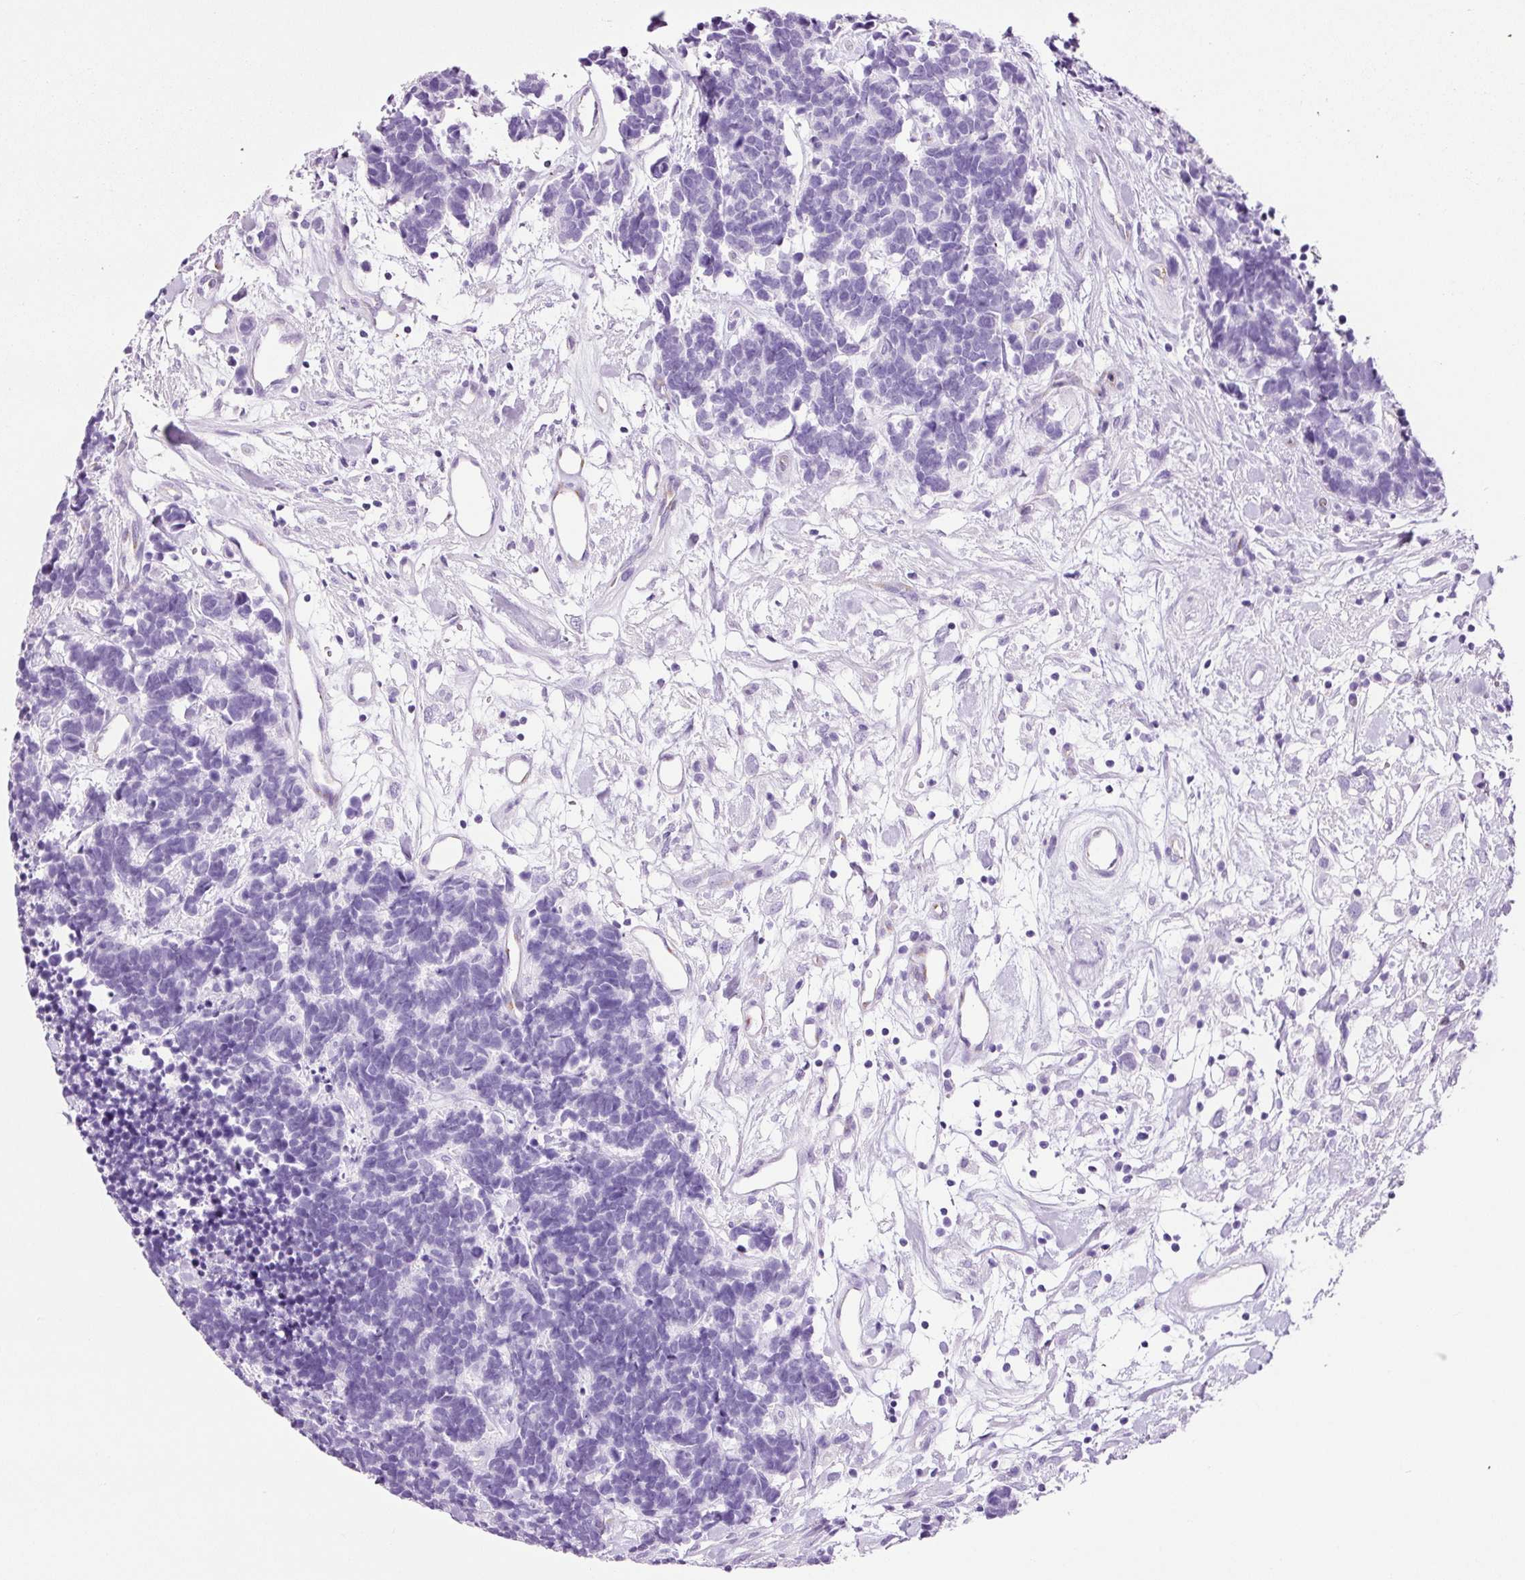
{"staining": {"intensity": "negative", "quantity": "none", "location": "none"}, "tissue": "carcinoid", "cell_type": "Tumor cells", "image_type": "cancer", "snomed": [{"axis": "morphology", "description": "Carcinoma, NOS"}, {"axis": "morphology", "description": "Carcinoid, malignant, NOS"}, {"axis": "topography", "description": "Urinary bladder"}], "caption": "A histopathology image of human carcinoid is negative for staining in tumor cells.", "gene": "ADSS1", "patient": {"sex": "male", "age": 57}}